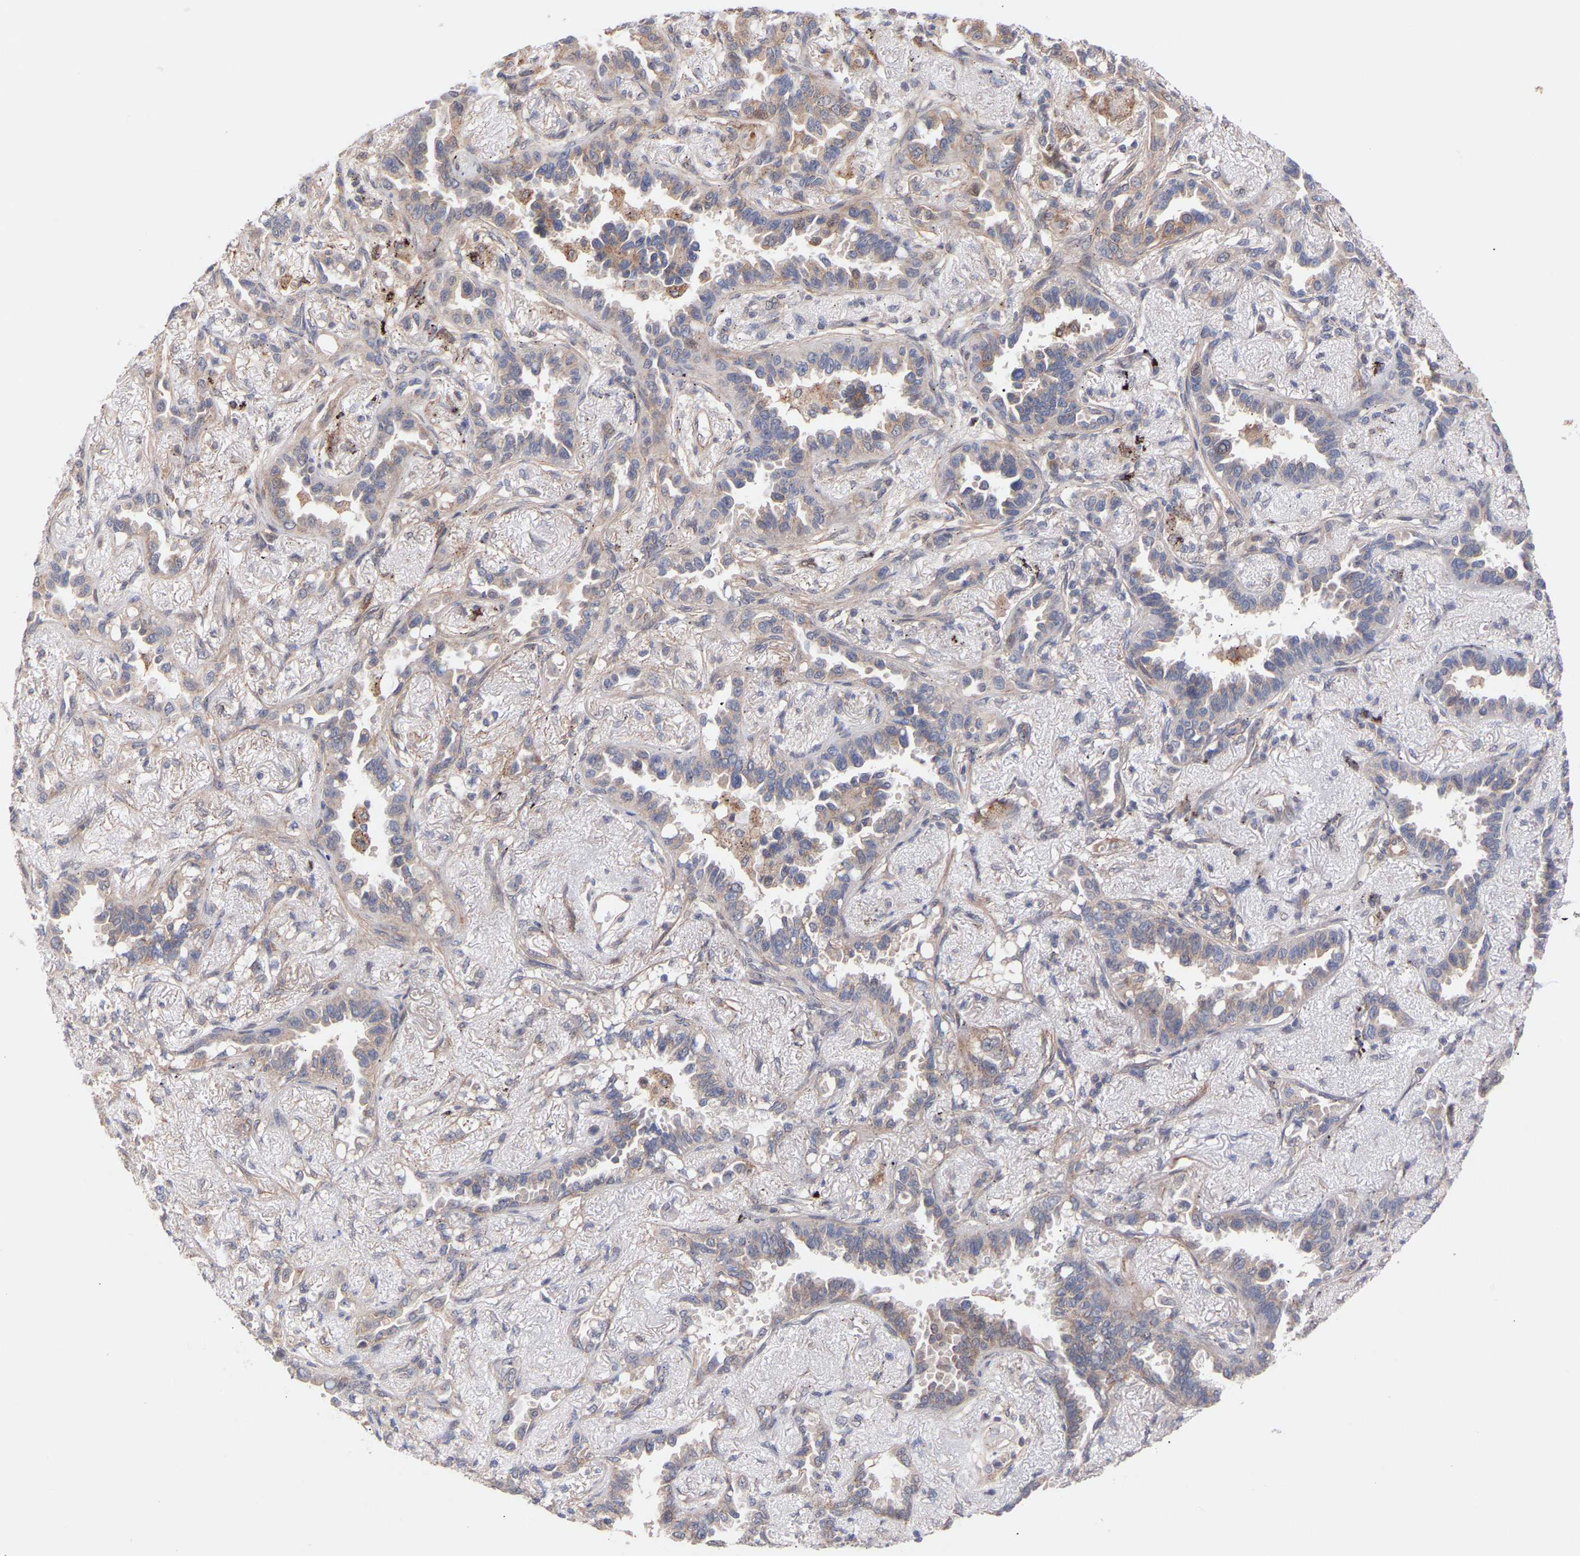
{"staining": {"intensity": "weak", "quantity": "25%-75%", "location": "cytoplasmic/membranous"}, "tissue": "lung cancer", "cell_type": "Tumor cells", "image_type": "cancer", "snomed": [{"axis": "morphology", "description": "Adenocarcinoma, NOS"}, {"axis": "topography", "description": "Lung"}], "caption": "Weak cytoplasmic/membranous protein expression is seen in about 25%-75% of tumor cells in lung adenocarcinoma.", "gene": "PDLIM5", "patient": {"sex": "male", "age": 59}}